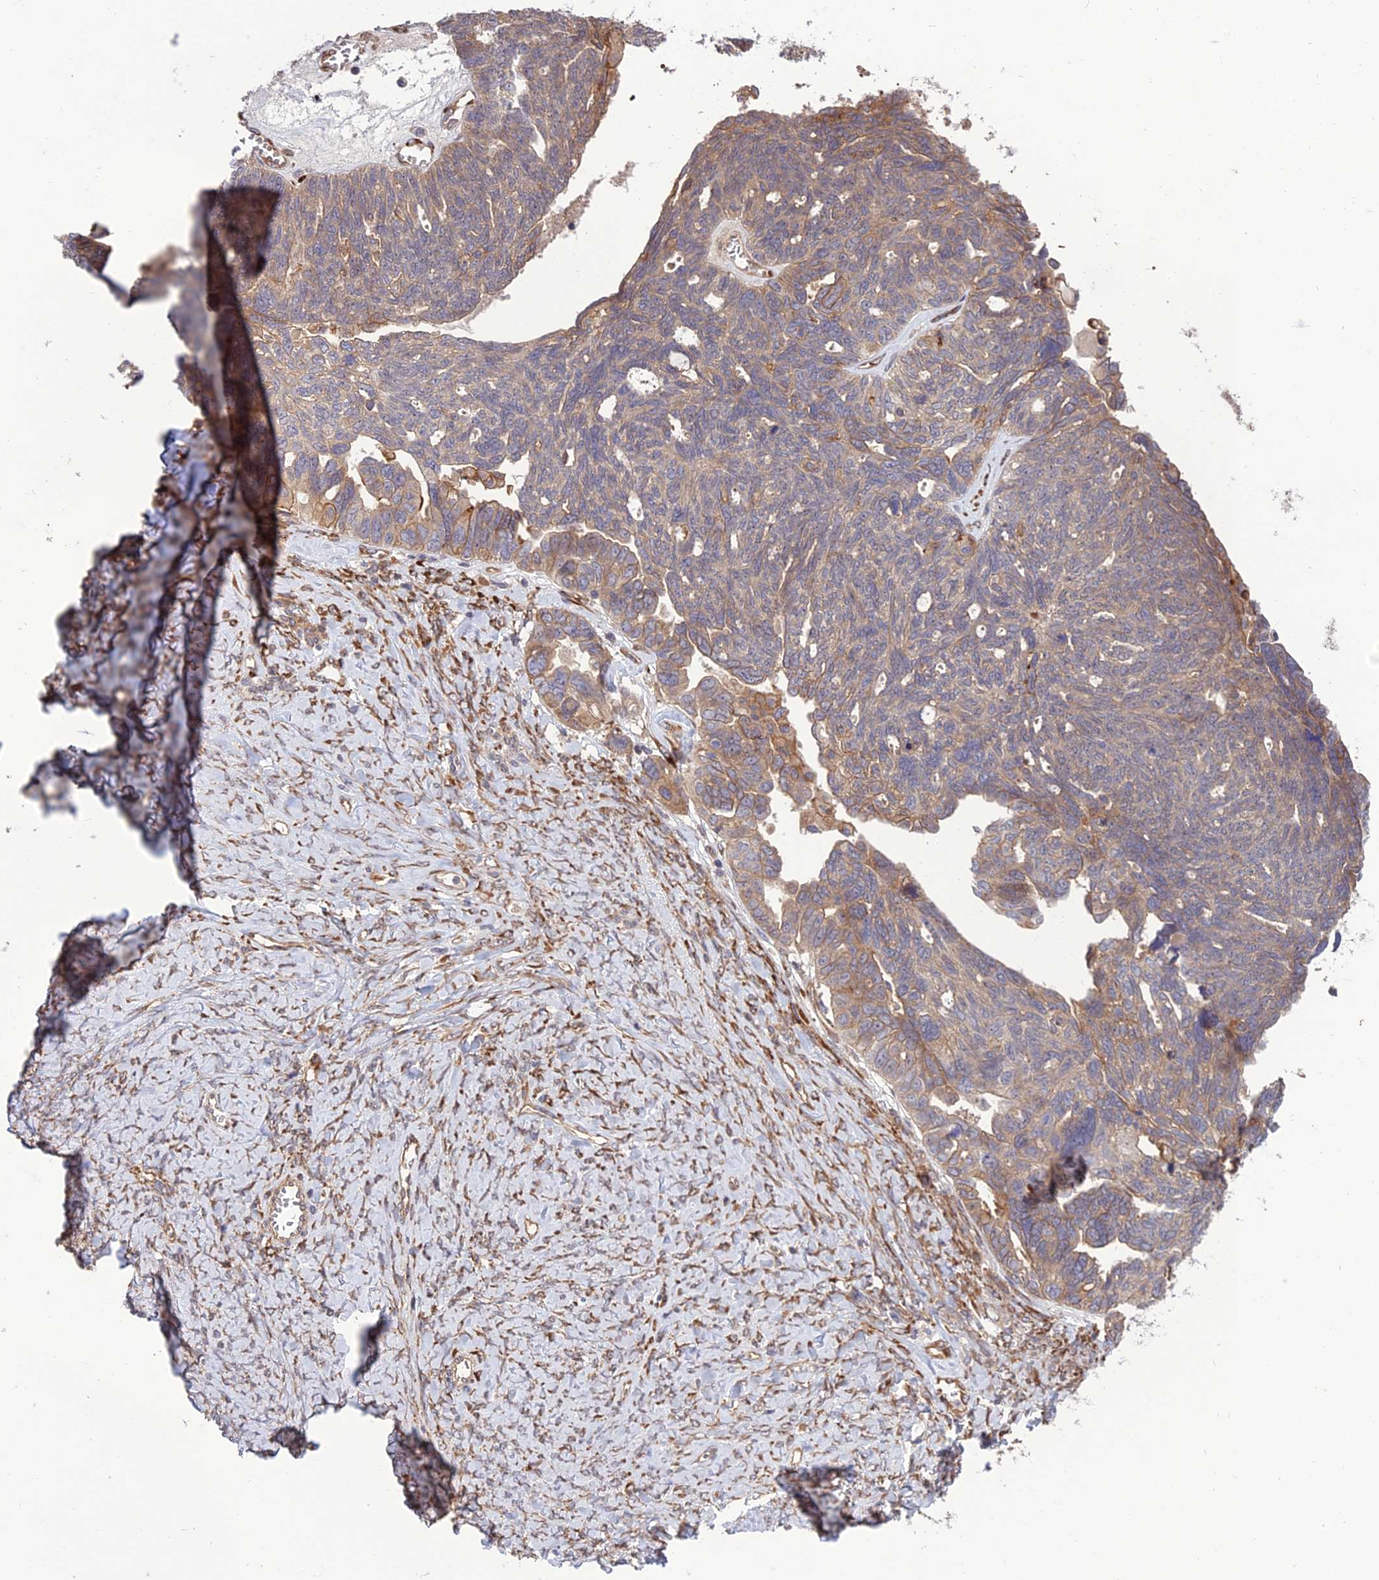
{"staining": {"intensity": "weak", "quantity": "25%-75%", "location": "cytoplasmic/membranous"}, "tissue": "ovarian cancer", "cell_type": "Tumor cells", "image_type": "cancer", "snomed": [{"axis": "morphology", "description": "Cystadenocarcinoma, serous, NOS"}, {"axis": "topography", "description": "Ovary"}], "caption": "Tumor cells display low levels of weak cytoplasmic/membranous expression in approximately 25%-75% of cells in ovarian cancer.", "gene": "CRTAP", "patient": {"sex": "female", "age": 79}}